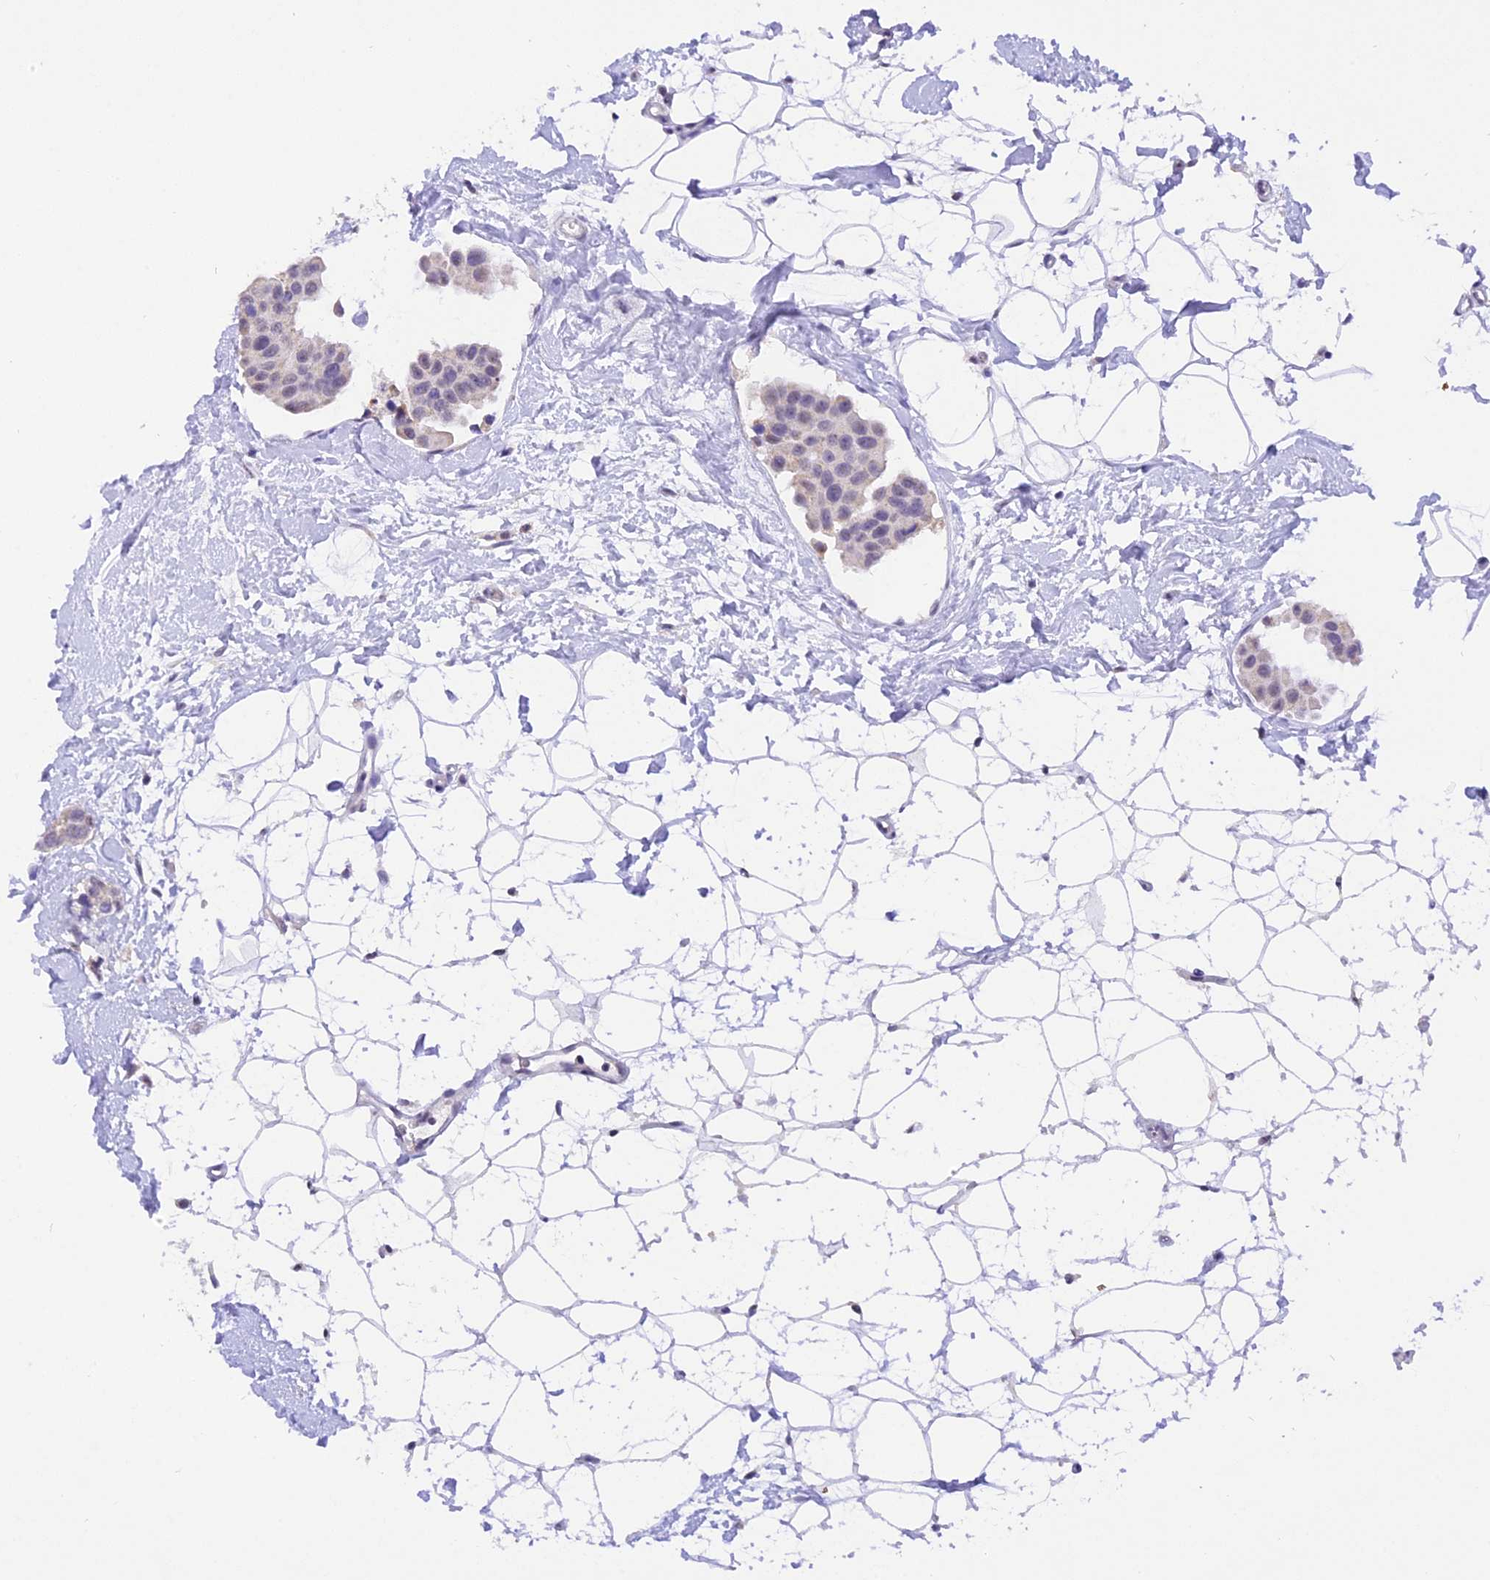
{"staining": {"intensity": "negative", "quantity": "none", "location": "none"}, "tissue": "breast cancer", "cell_type": "Tumor cells", "image_type": "cancer", "snomed": [{"axis": "morphology", "description": "Normal tissue, NOS"}, {"axis": "morphology", "description": "Duct carcinoma"}, {"axis": "topography", "description": "Breast"}], "caption": "A histopathology image of invasive ductal carcinoma (breast) stained for a protein demonstrates no brown staining in tumor cells.", "gene": "AHSP", "patient": {"sex": "female", "age": 39}}